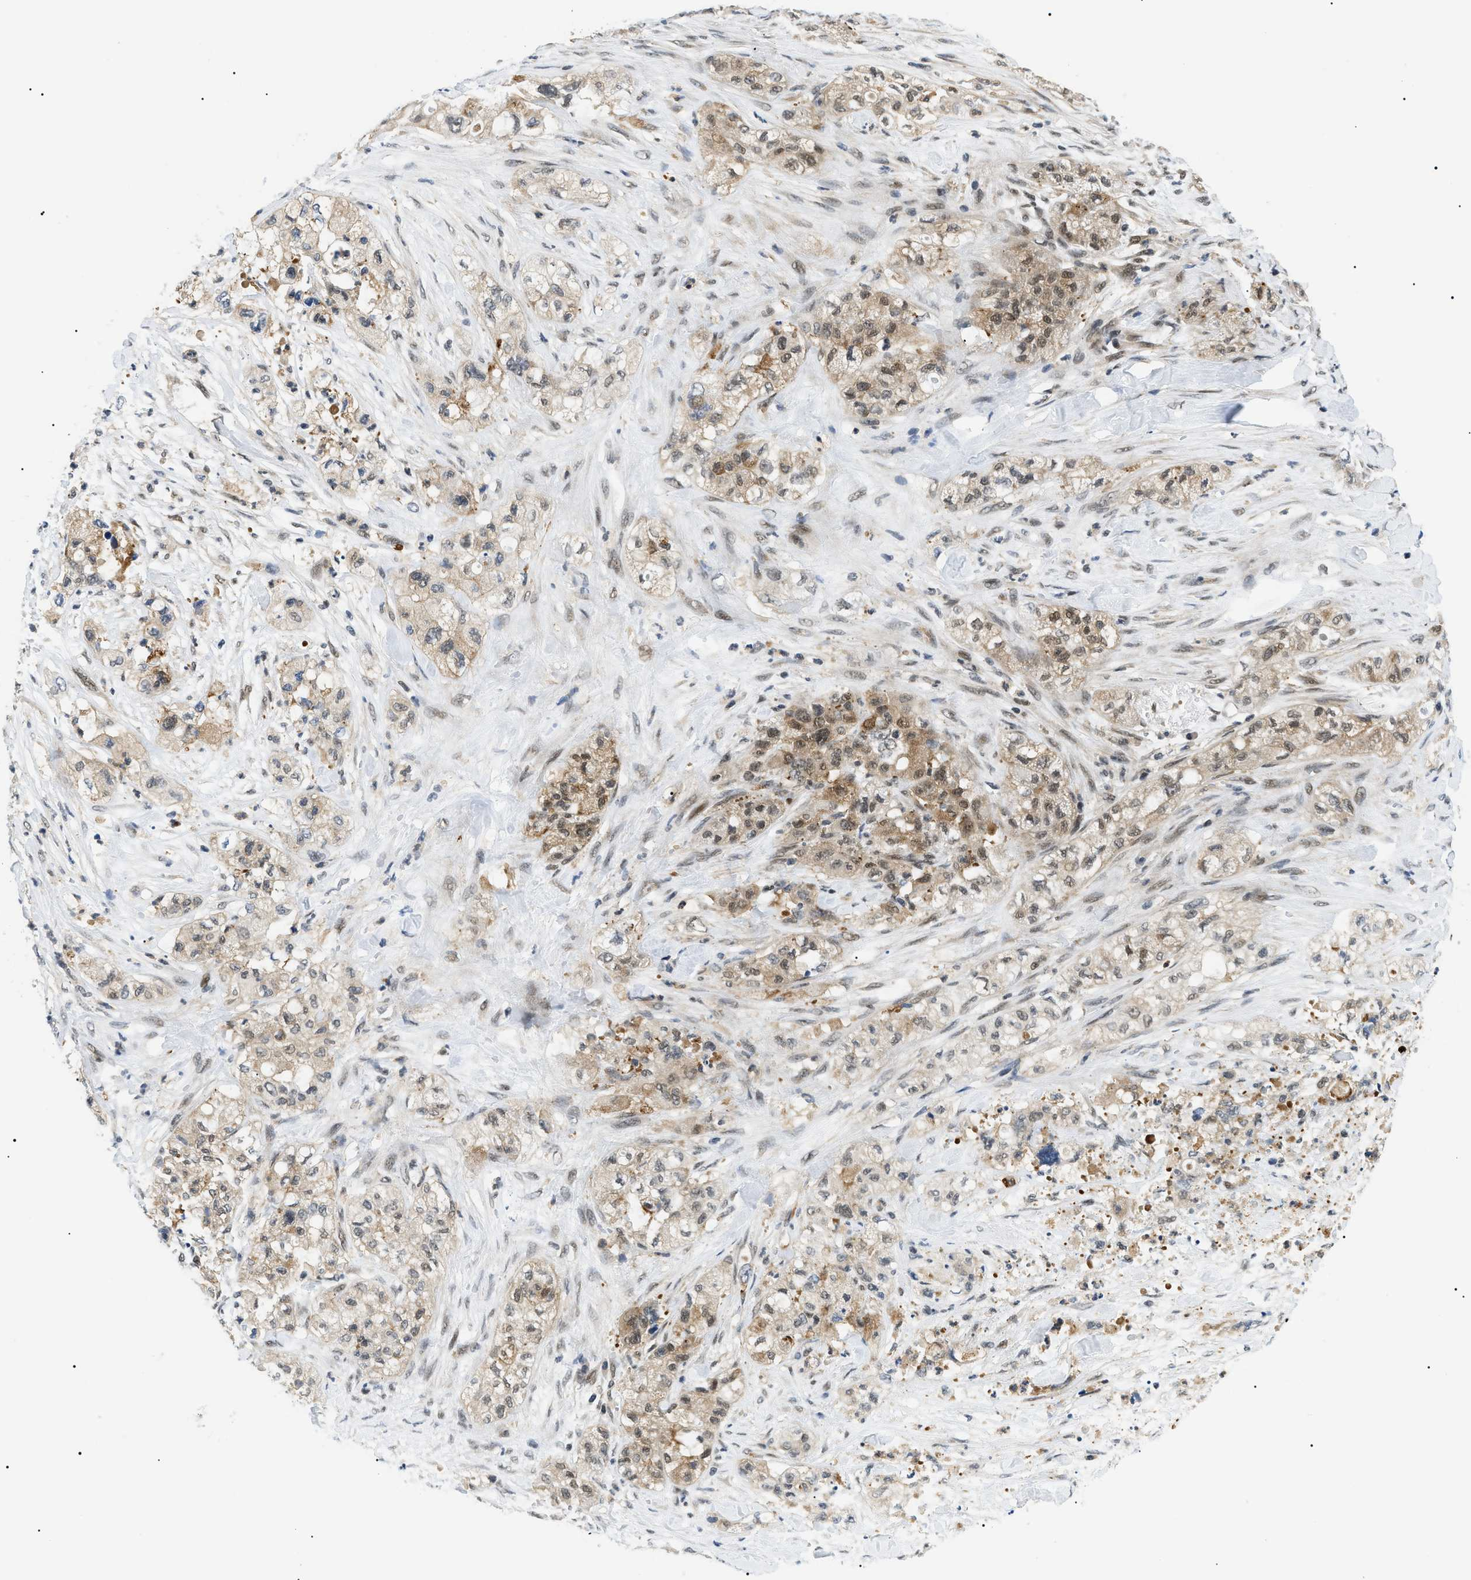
{"staining": {"intensity": "moderate", "quantity": ">75%", "location": "cytoplasmic/membranous,nuclear"}, "tissue": "pancreatic cancer", "cell_type": "Tumor cells", "image_type": "cancer", "snomed": [{"axis": "morphology", "description": "Adenocarcinoma, NOS"}, {"axis": "topography", "description": "Pancreas"}], "caption": "The histopathology image shows staining of adenocarcinoma (pancreatic), revealing moderate cytoplasmic/membranous and nuclear protein staining (brown color) within tumor cells. The staining was performed using DAB (3,3'-diaminobenzidine), with brown indicating positive protein expression. Nuclei are stained blue with hematoxylin.", "gene": "RBM15", "patient": {"sex": "female", "age": 78}}